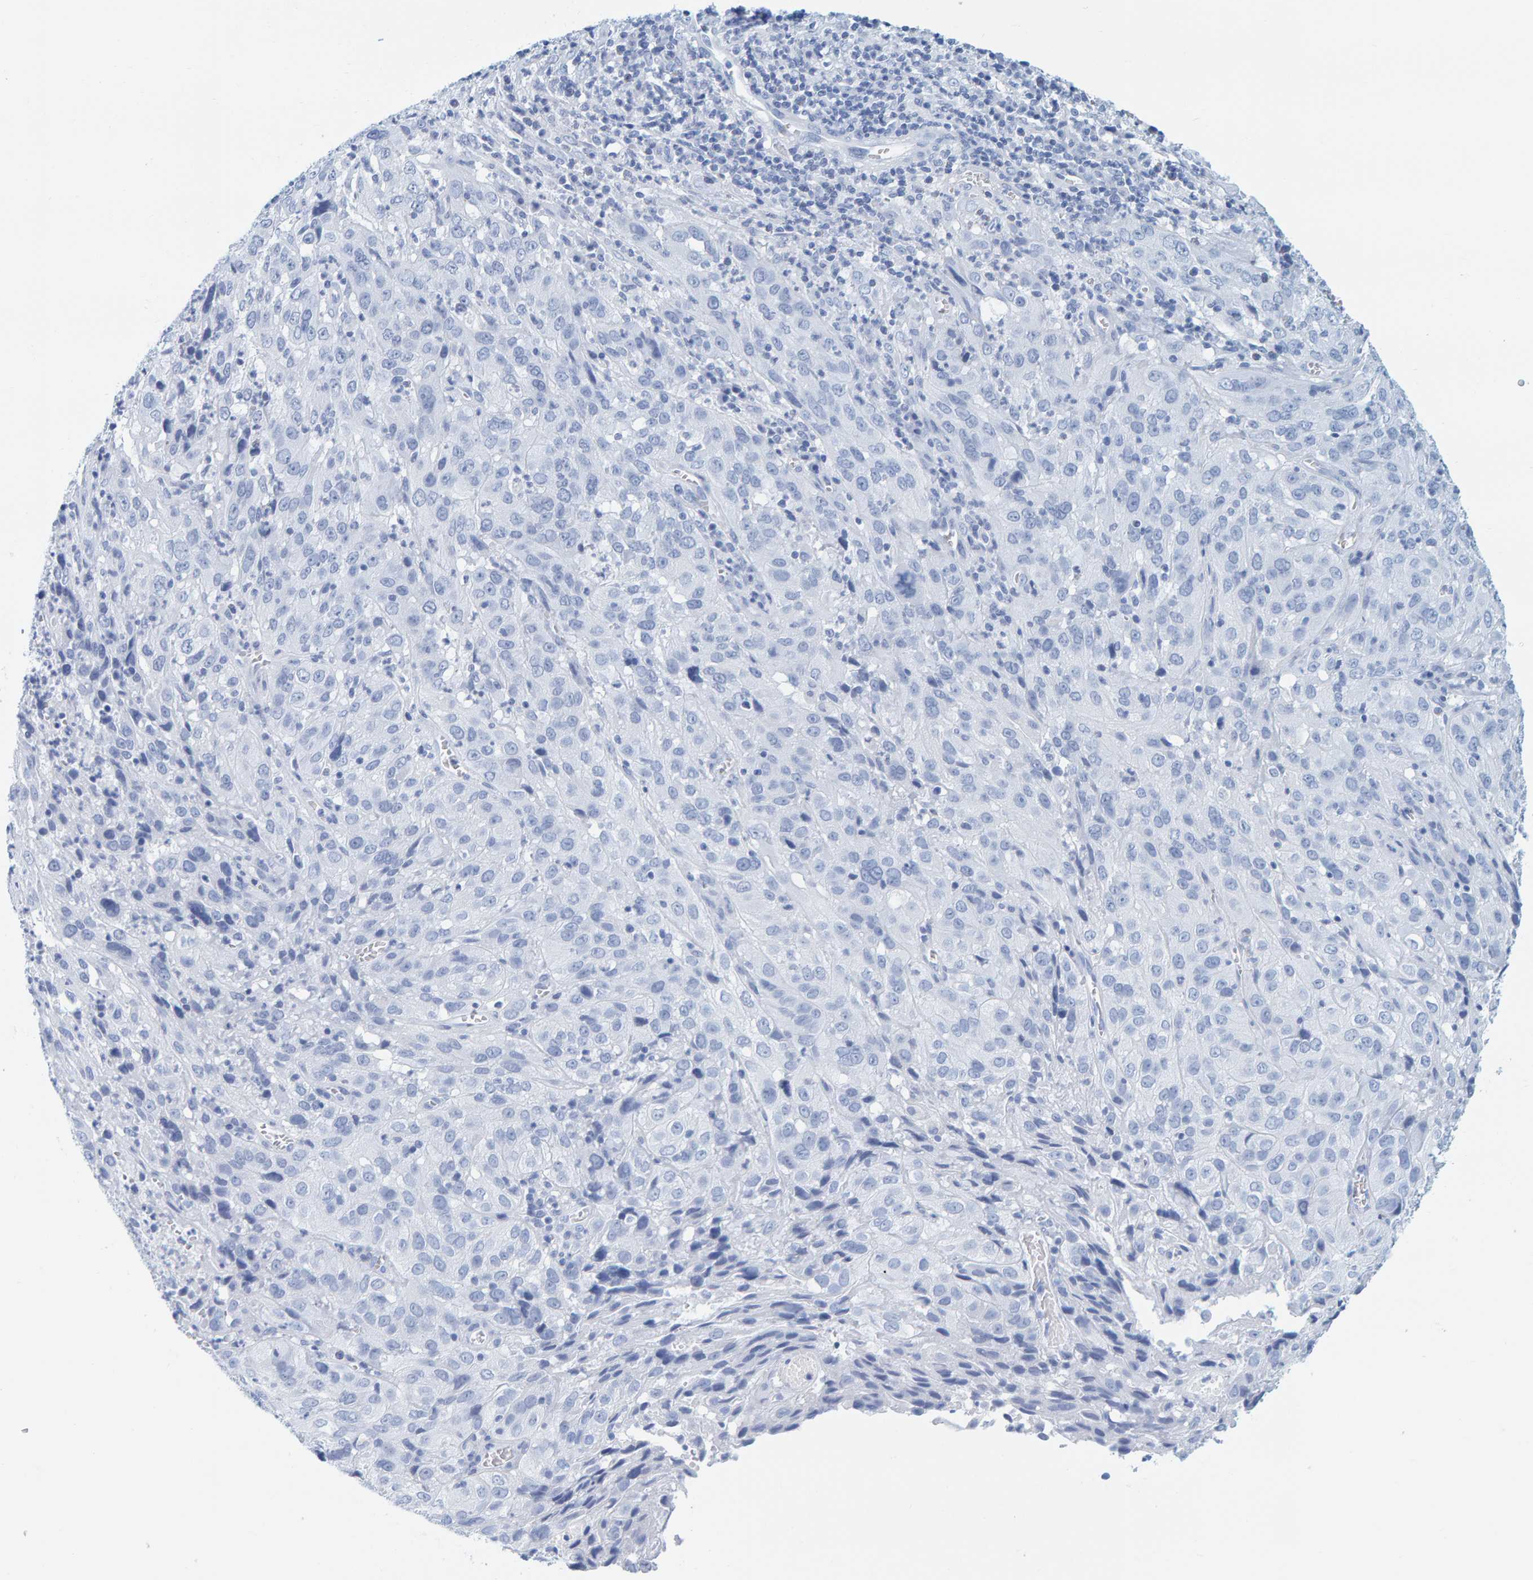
{"staining": {"intensity": "negative", "quantity": "none", "location": "none"}, "tissue": "cervical cancer", "cell_type": "Tumor cells", "image_type": "cancer", "snomed": [{"axis": "morphology", "description": "Squamous cell carcinoma, NOS"}, {"axis": "topography", "description": "Cervix"}], "caption": "Cervical squamous cell carcinoma was stained to show a protein in brown. There is no significant staining in tumor cells. (Brightfield microscopy of DAB immunohistochemistry (IHC) at high magnification).", "gene": "SFTPC", "patient": {"sex": "female", "age": 32}}